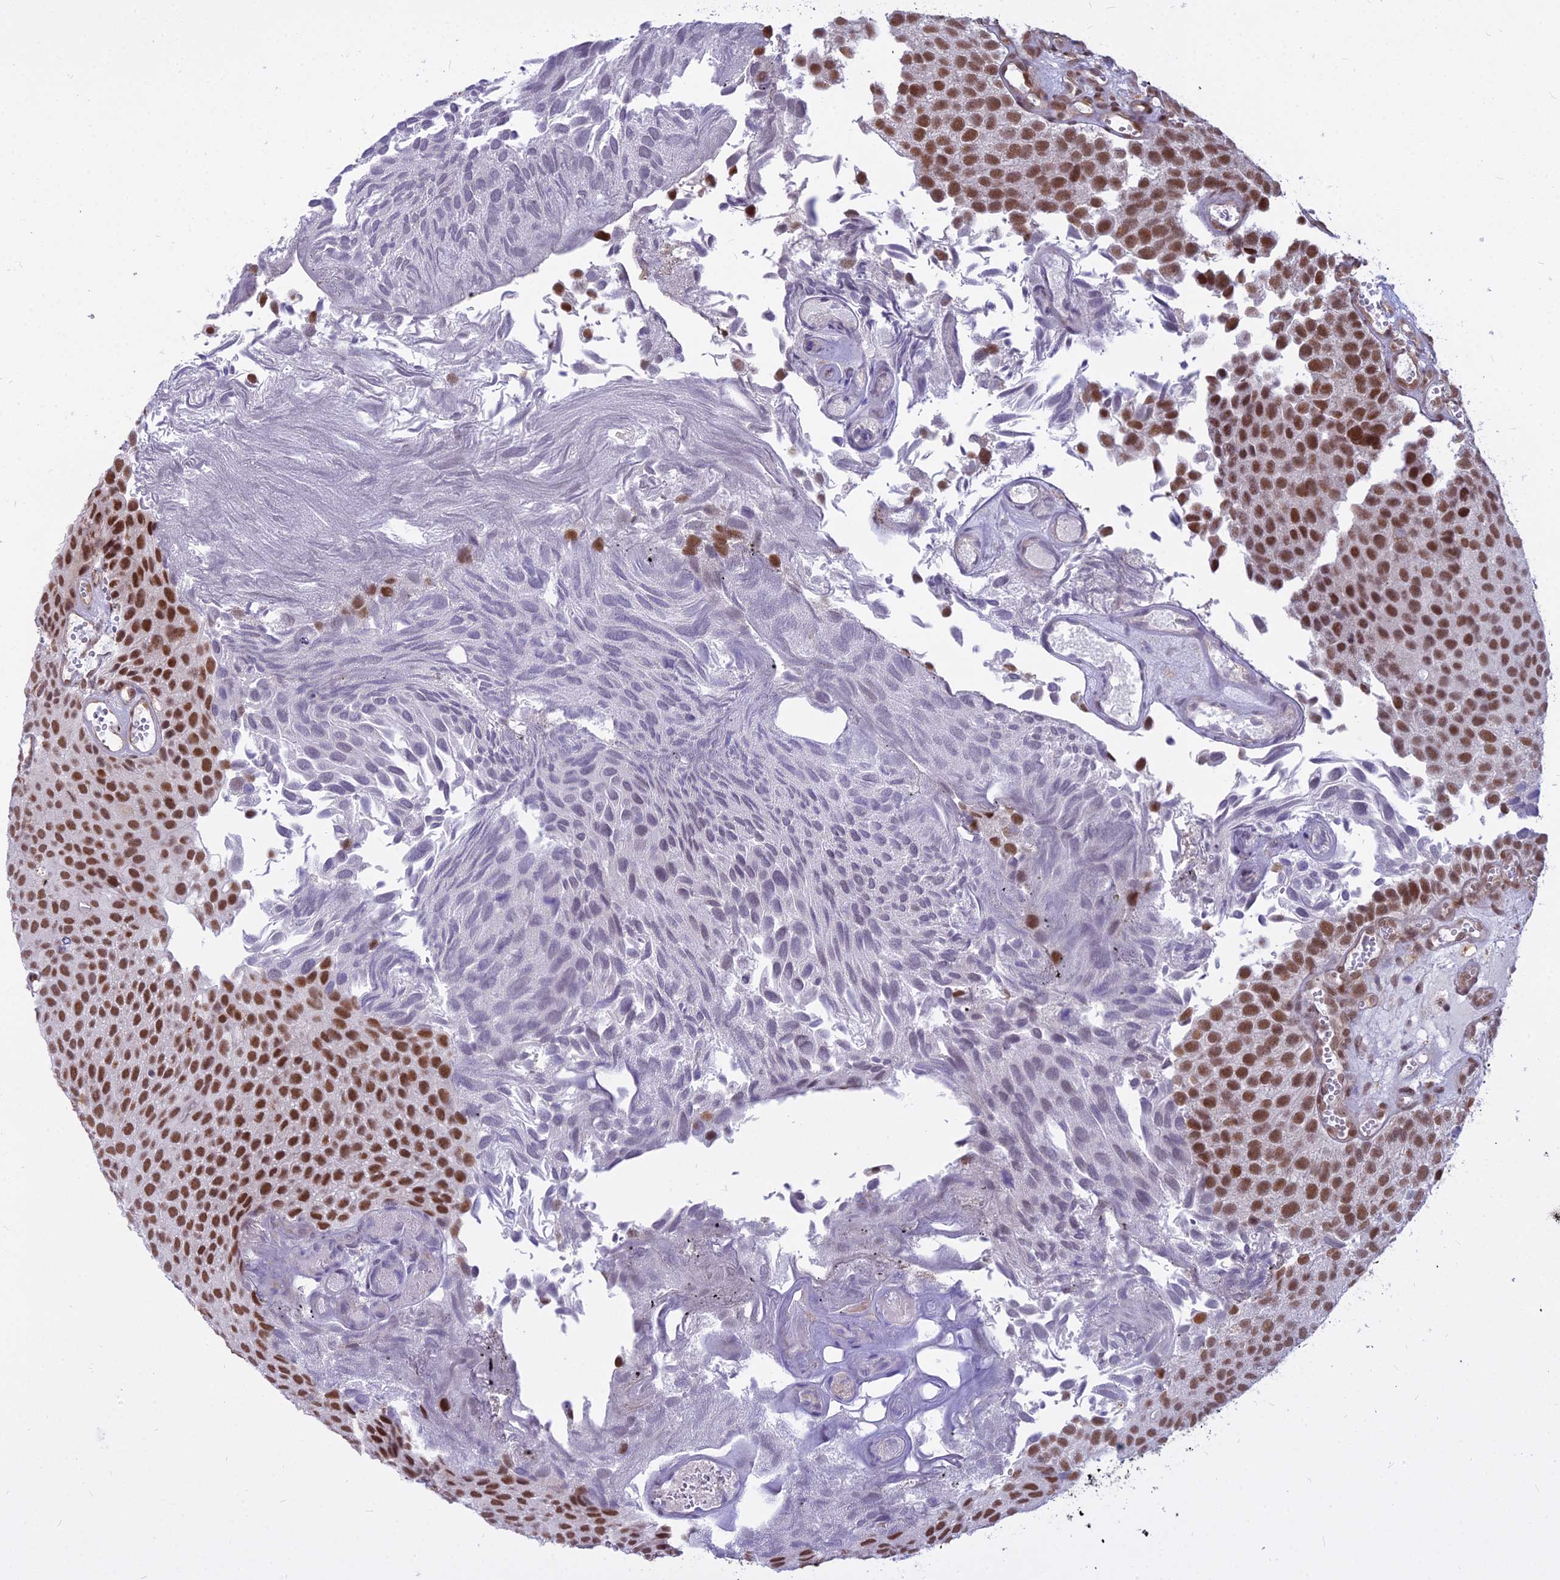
{"staining": {"intensity": "moderate", "quantity": "25%-75%", "location": "nuclear"}, "tissue": "urothelial cancer", "cell_type": "Tumor cells", "image_type": "cancer", "snomed": [{"axis": "morphology", "description": "Urothelial carcinoma, Low grade"}, {"axis": "topography", "description": "Urinary bladder"}], "caption": "Immunohistochemistry micrograph of human urothelial cancer stained for a protein (brown), which shows medium levels of moderate nuclear staining in approximately 25%-75% of tumor cells.", "gene": "ALG10", "patient": {"sex": "male", "age": 89}}